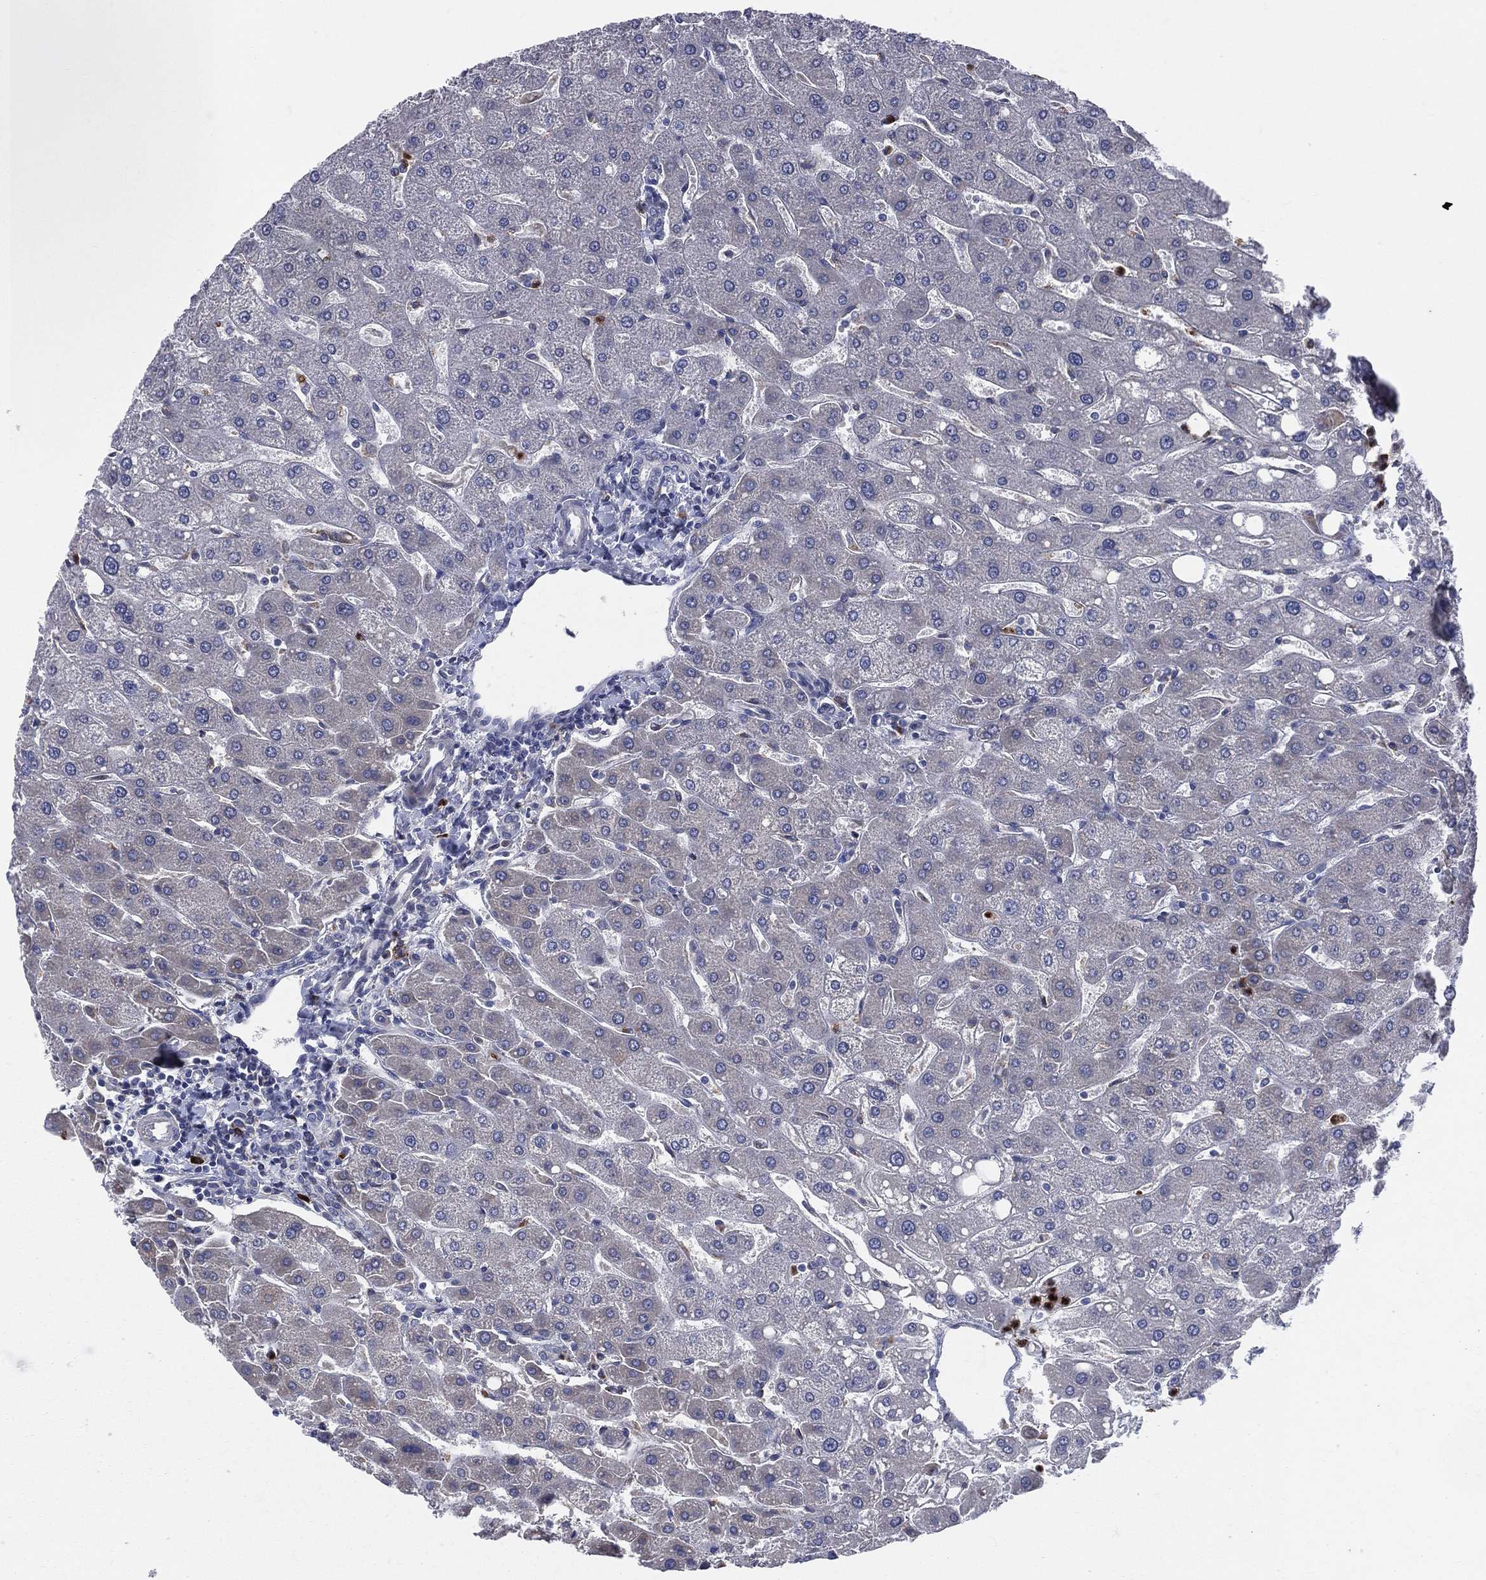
{"staining": {"intensity": "negative", "quantity": "none", "location": "none"}, "tissue": "liver", "cell_type": "Cholangiocytes", "image_type": "normal", "snomed": [{"axis": "morphology", "description": "Normal tissue, NOS"}, {"axis": "topography", "description": "Liver"}], "caption": "This is a photomicrograph of immunohistochemistry staining of benign liver, which shows no expression in cholangiocytes. (DAB immunohistochemistry (IHC) visualized using brightfield microscopy, high magnification).", "gene": "CCDC159", "patient": {"sex": "male", "age": 67}}